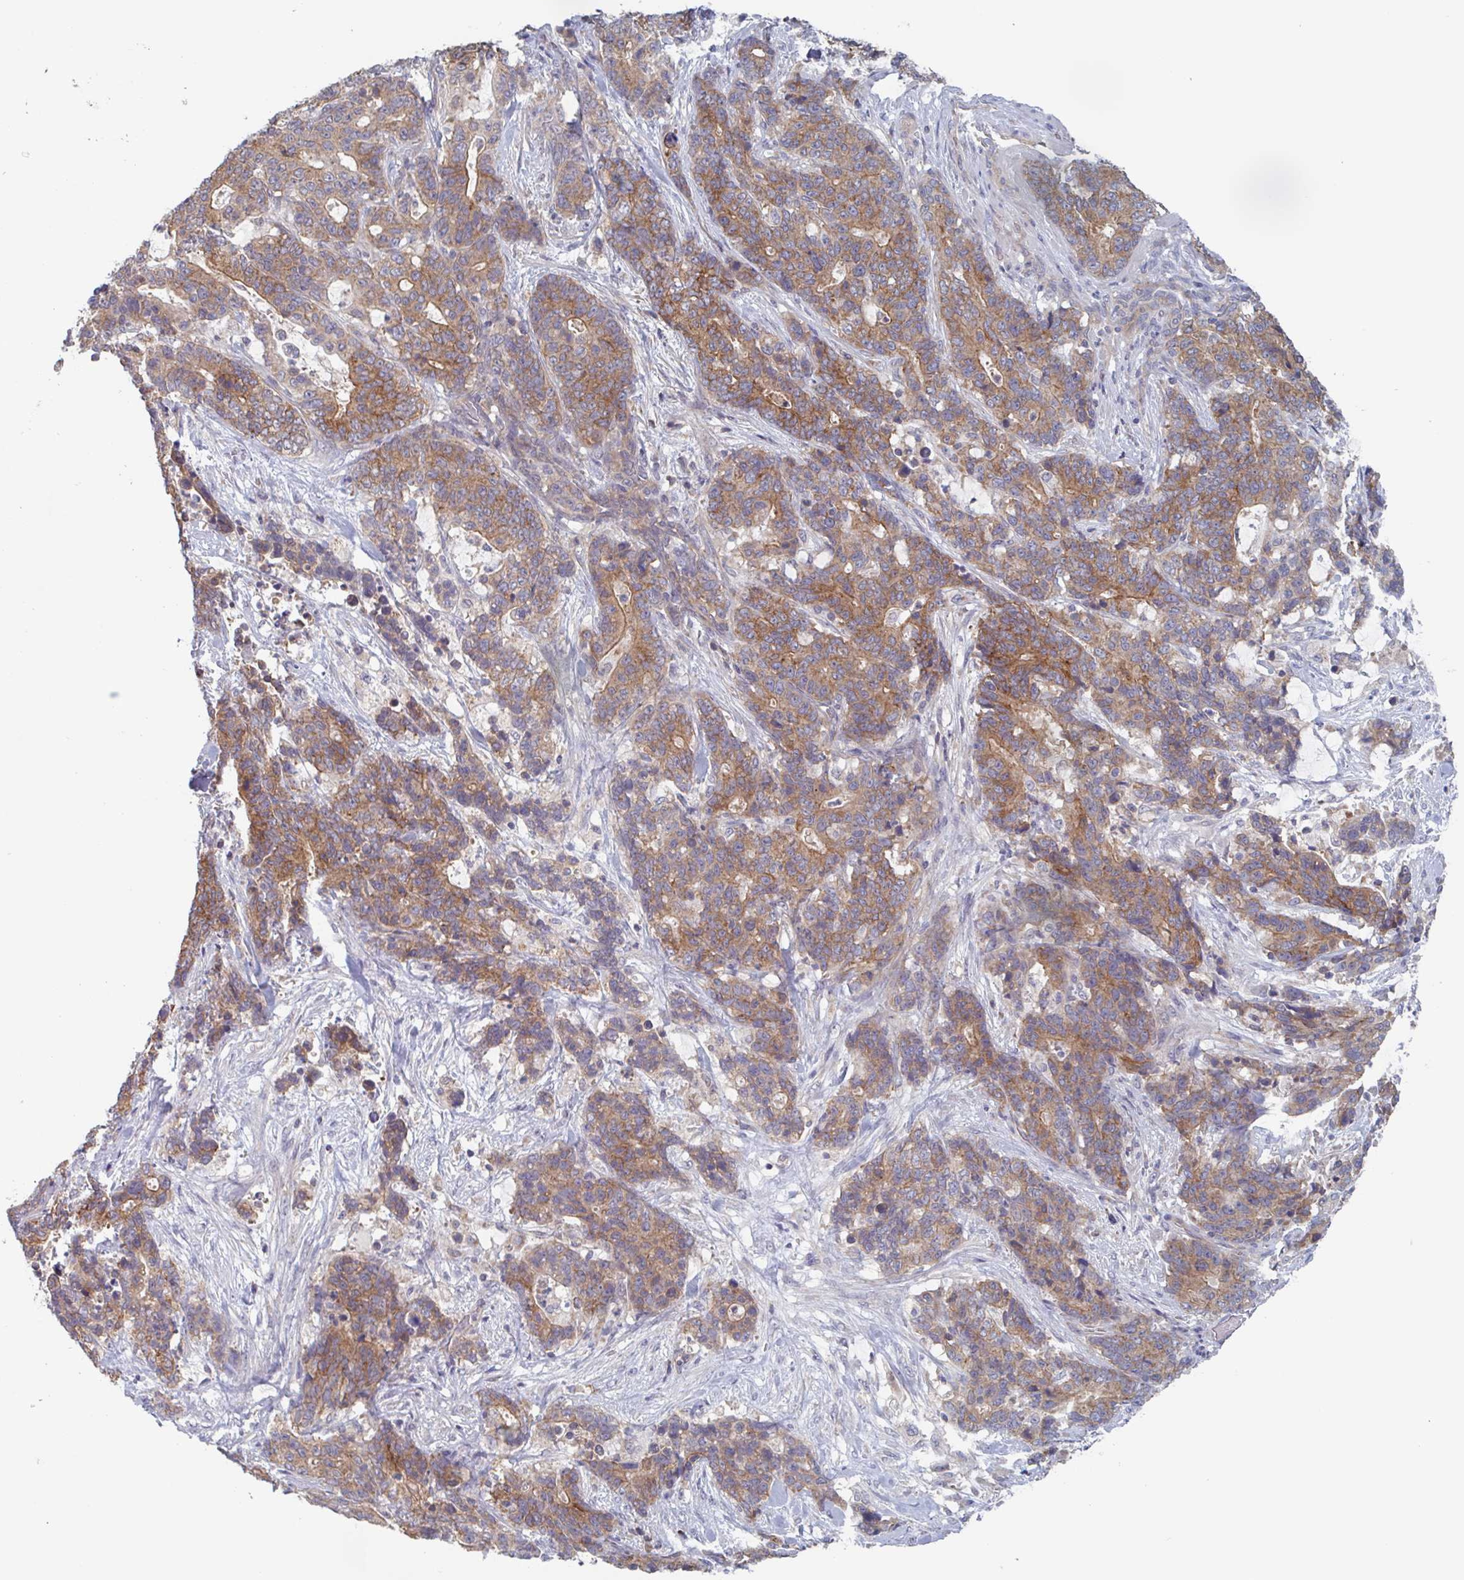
{"staining": {"intensity": "moderate", "quantity": ">75%", "location": "cytoplasmic/membranous"}, "tissue": "stomach cancer", "cell_type": "Tumor cells", "image_type": "cancer", "snomed": [{"axis": "morphology", "description": "Normal tissue, NOS"}, {"axis": "morphology", "description": "Adenocarcinoma, NOS"}, {"axis": "topography", "description": "Stomach"}], "caption": "A brown stain shows moderate cytoplasmic/membranous expression of a protein in human stomach adenocarcinoma tumor cells.", "gene": "SURF1", "patient": {"sex": "female", "age": 64}}